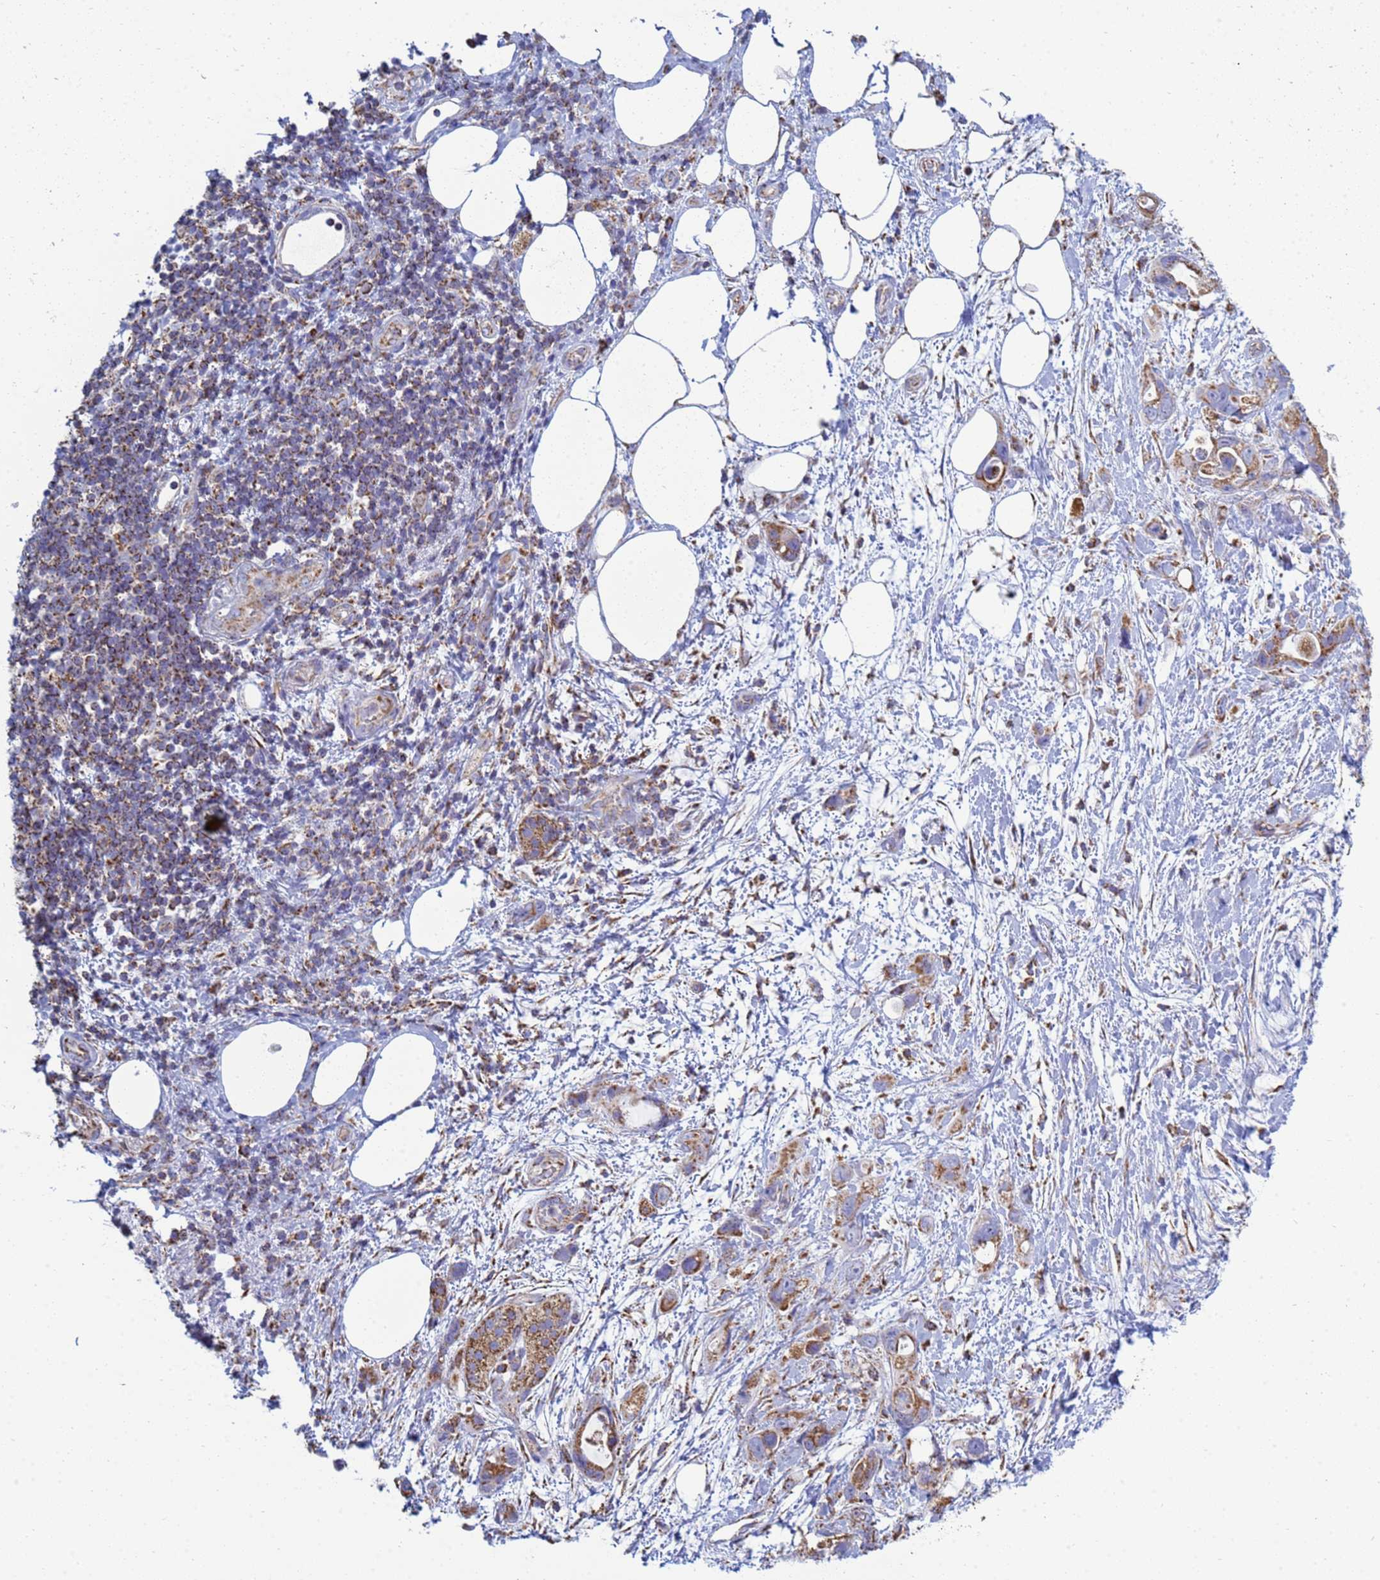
{"staining": {"intensity": "moderate", "quantity": ">75%", "location": "cytoplasmic/membranous"}, "tissue": "pancreatic cancer", "cell_type": "Tumor cells", "image_type": "cancer", "snomed": [{"axis": "morphology", "description": "Adenocarcinoma, NOS"}, {"axis": "topography", "description": "Pancreas"}], "caption": "Pancreatic cancer stained with a protein marker demonstrates moderate staining in tumor cells.", "gene": "COQ4", "patient": {"sex": "female", "age": 61}}